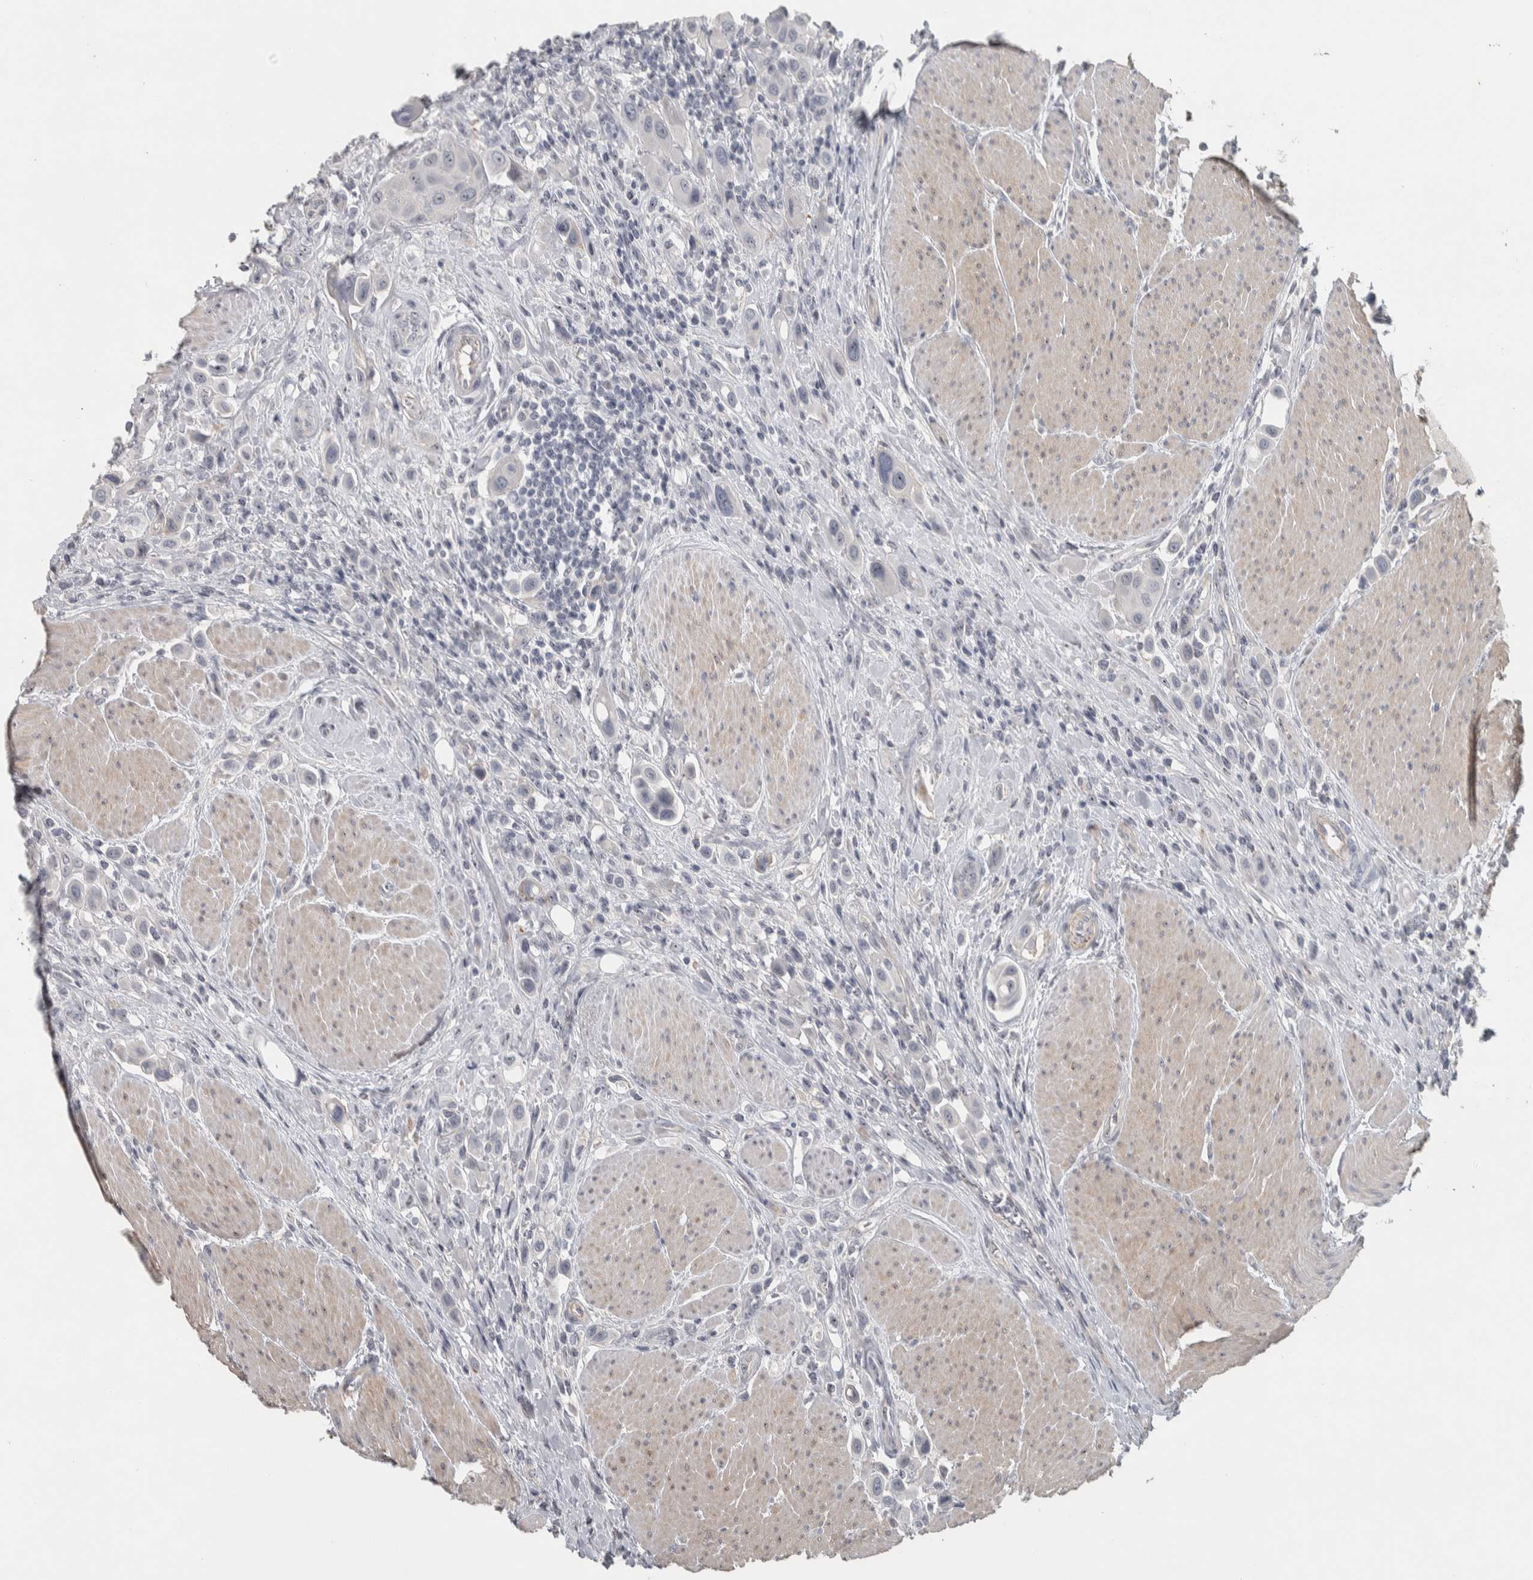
{"staining": {"intensity": "negative", "quantity": "none", "location": "none"}, "tissue": "urothelial cancer", "cell_type": "Tumor cells", "image_type": "cancer", "snomed": [{"axis": "morphology", "description": "Urothelial carcinoma, High grade"}, {"axis": "topography", "description": "Urinary bladder"}], "caption": "Urothelial cancer stained for a protein using immunohistochemistry (IHC) shows no expression tumor cells.", "gene": "DCAF10", "patient": {"sex": "male", "age": 50}}